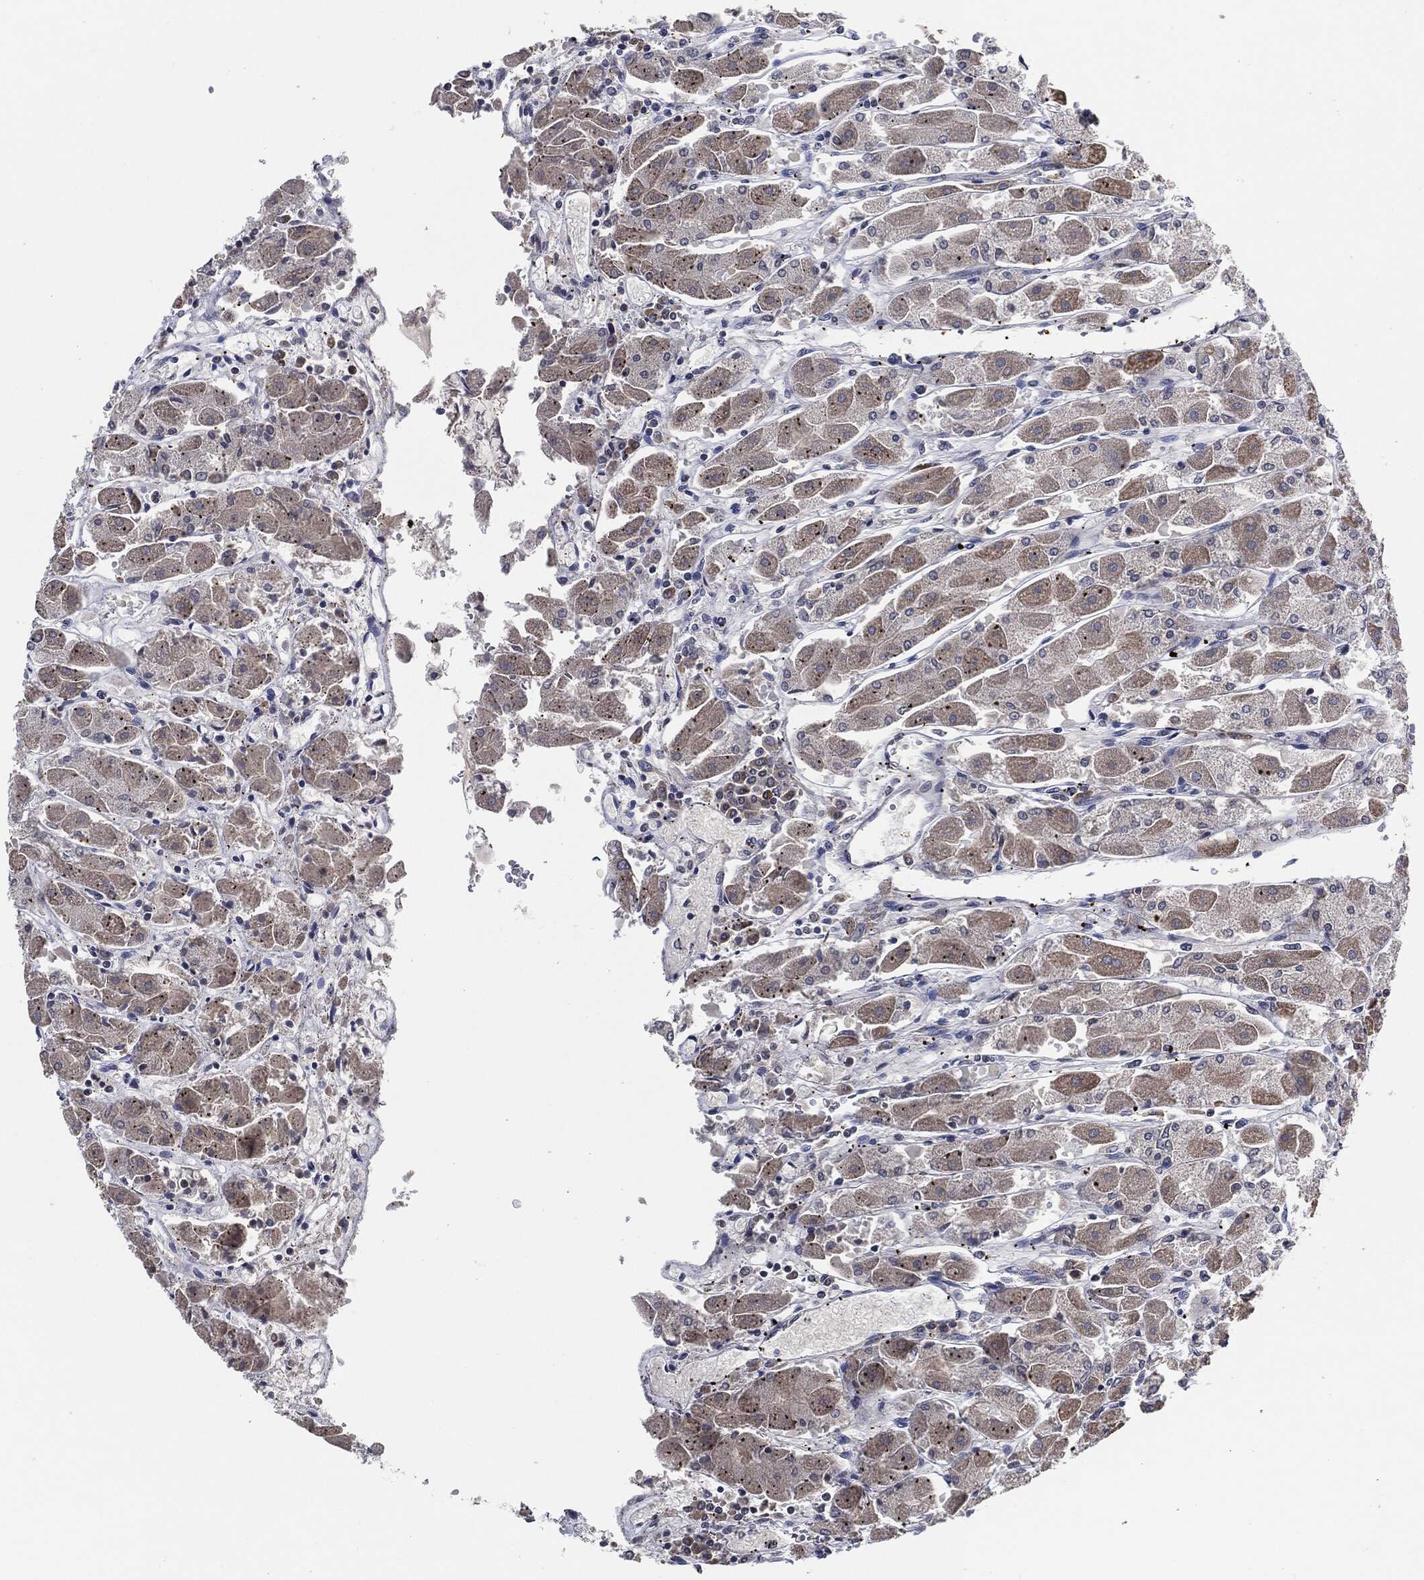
{"staining": {"intensity": "weak", "quantity": "<25%", "location": "cytoplasmic/membranous"}, "tissue": "stomach", "cell_type": "Glandular cells", "image_type": "normal", "snomed": [{"axis": "morphology", "description": "Normal tissue, NOS"}, {"axis": "topography", "description": "Stomach"}], "caption": "High power microscopy micrograph of an immunohistochemistry photomicrograph of normal stomach, revealing no significant staining in glandular cells.", "gene": "IL2RG", "patient": {"sex": "male", "age": 70}}